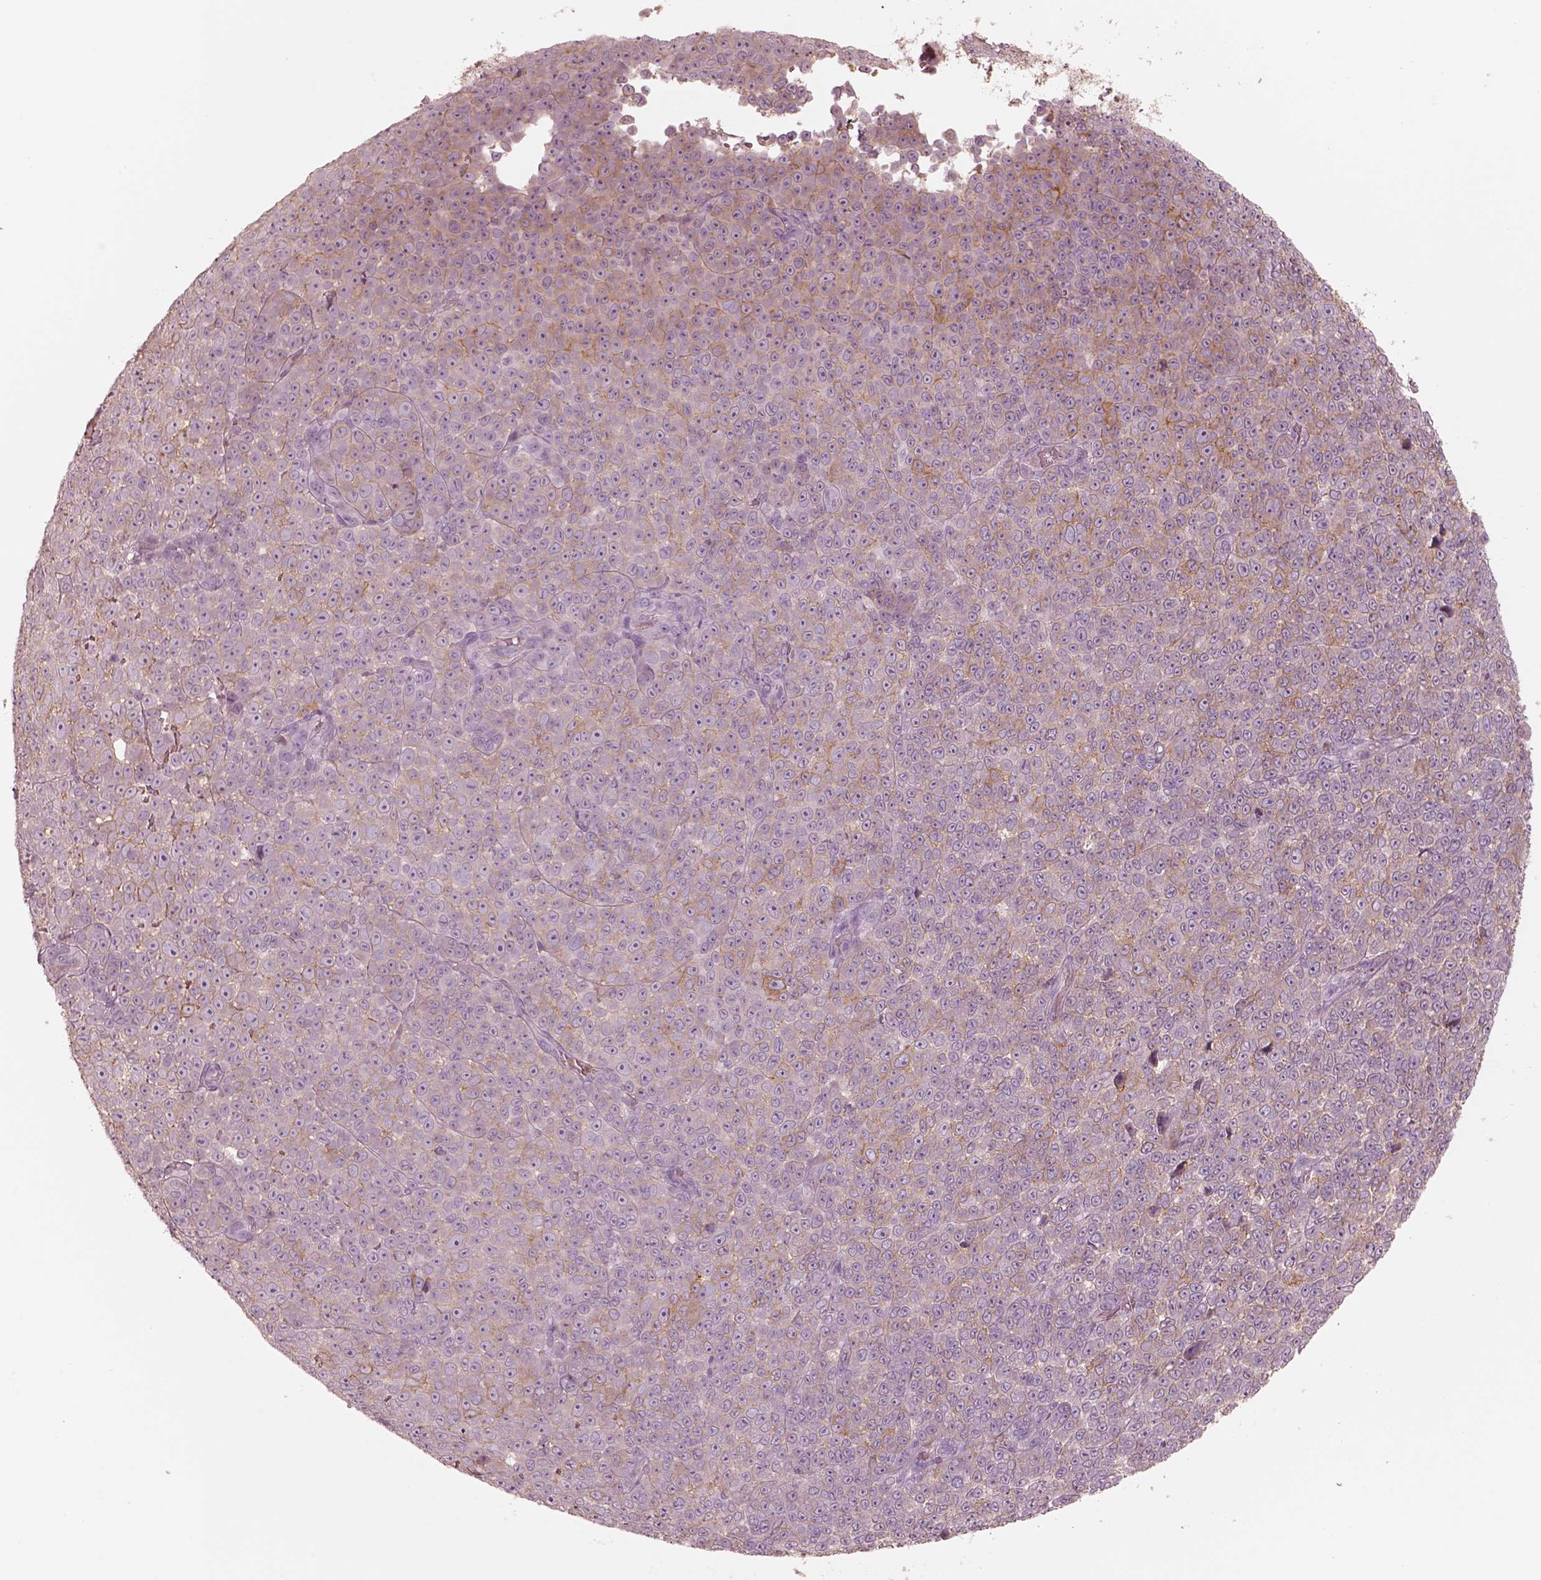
{"staining": {"intensity": "weak", "quantity": "25%-75%", "location": "cytoplasmic/membranous"}, "tissue": "melanoma", "cell_type": "Tumor cells", "image_type": "cancer", "snomed": [{"axis": "morphology", "description": "Malignant melanoma, NOS"}, {"axis": "topography", "description": "Skin"}], "caption": "IHC of human malignant melanoma exhibits low levels of weak cytoplasmic/membranous staining in approximately 25%-75% of tumor cells.", "gene": "GPRIN1", "patient": {"sex": "female", "age": 95}}